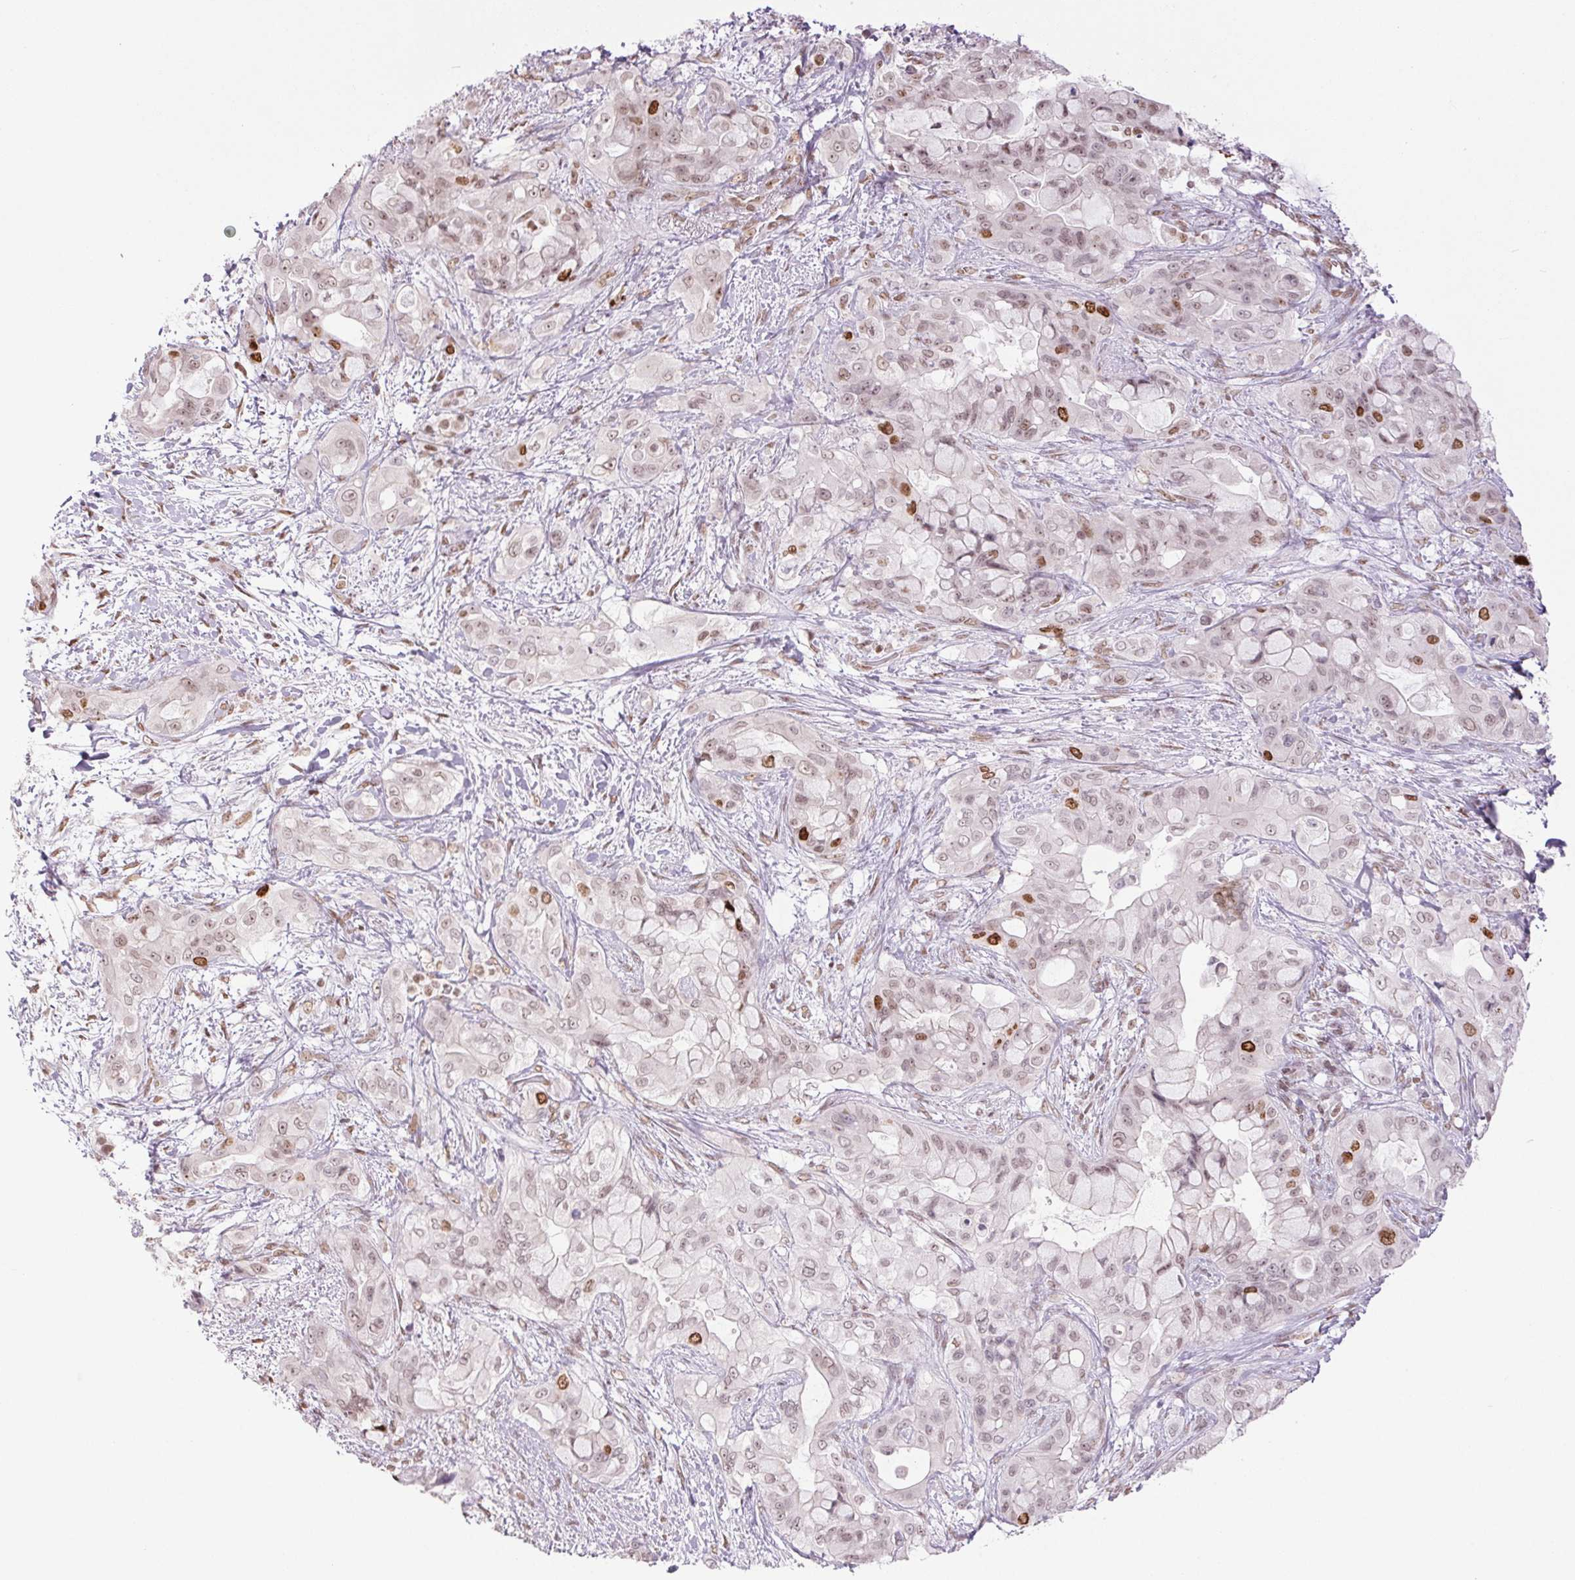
{"staining": {"intensity": "strong", "quantity": "<25%", "location": "nuclear"}, "tissue": "pancreatic cancer", "cell_type": "Tumor cells", "image_type": "cancer", "snomed": [{"axis": "morphology", "description": "Adenocarcinoma, NOS"}, {"axis": "topography", "description": "Pancreas"}], "caption": "Protein staining shows strong nuclear staining in about <25% of tumor cells in pancreatic cancer. (DAB (3,3'-diaminobenzidine) IHC, brown staining for protein, blue staining for nuclei).", "gene": "SMIM6", "patient": {"sex": "male", "age": 71}}